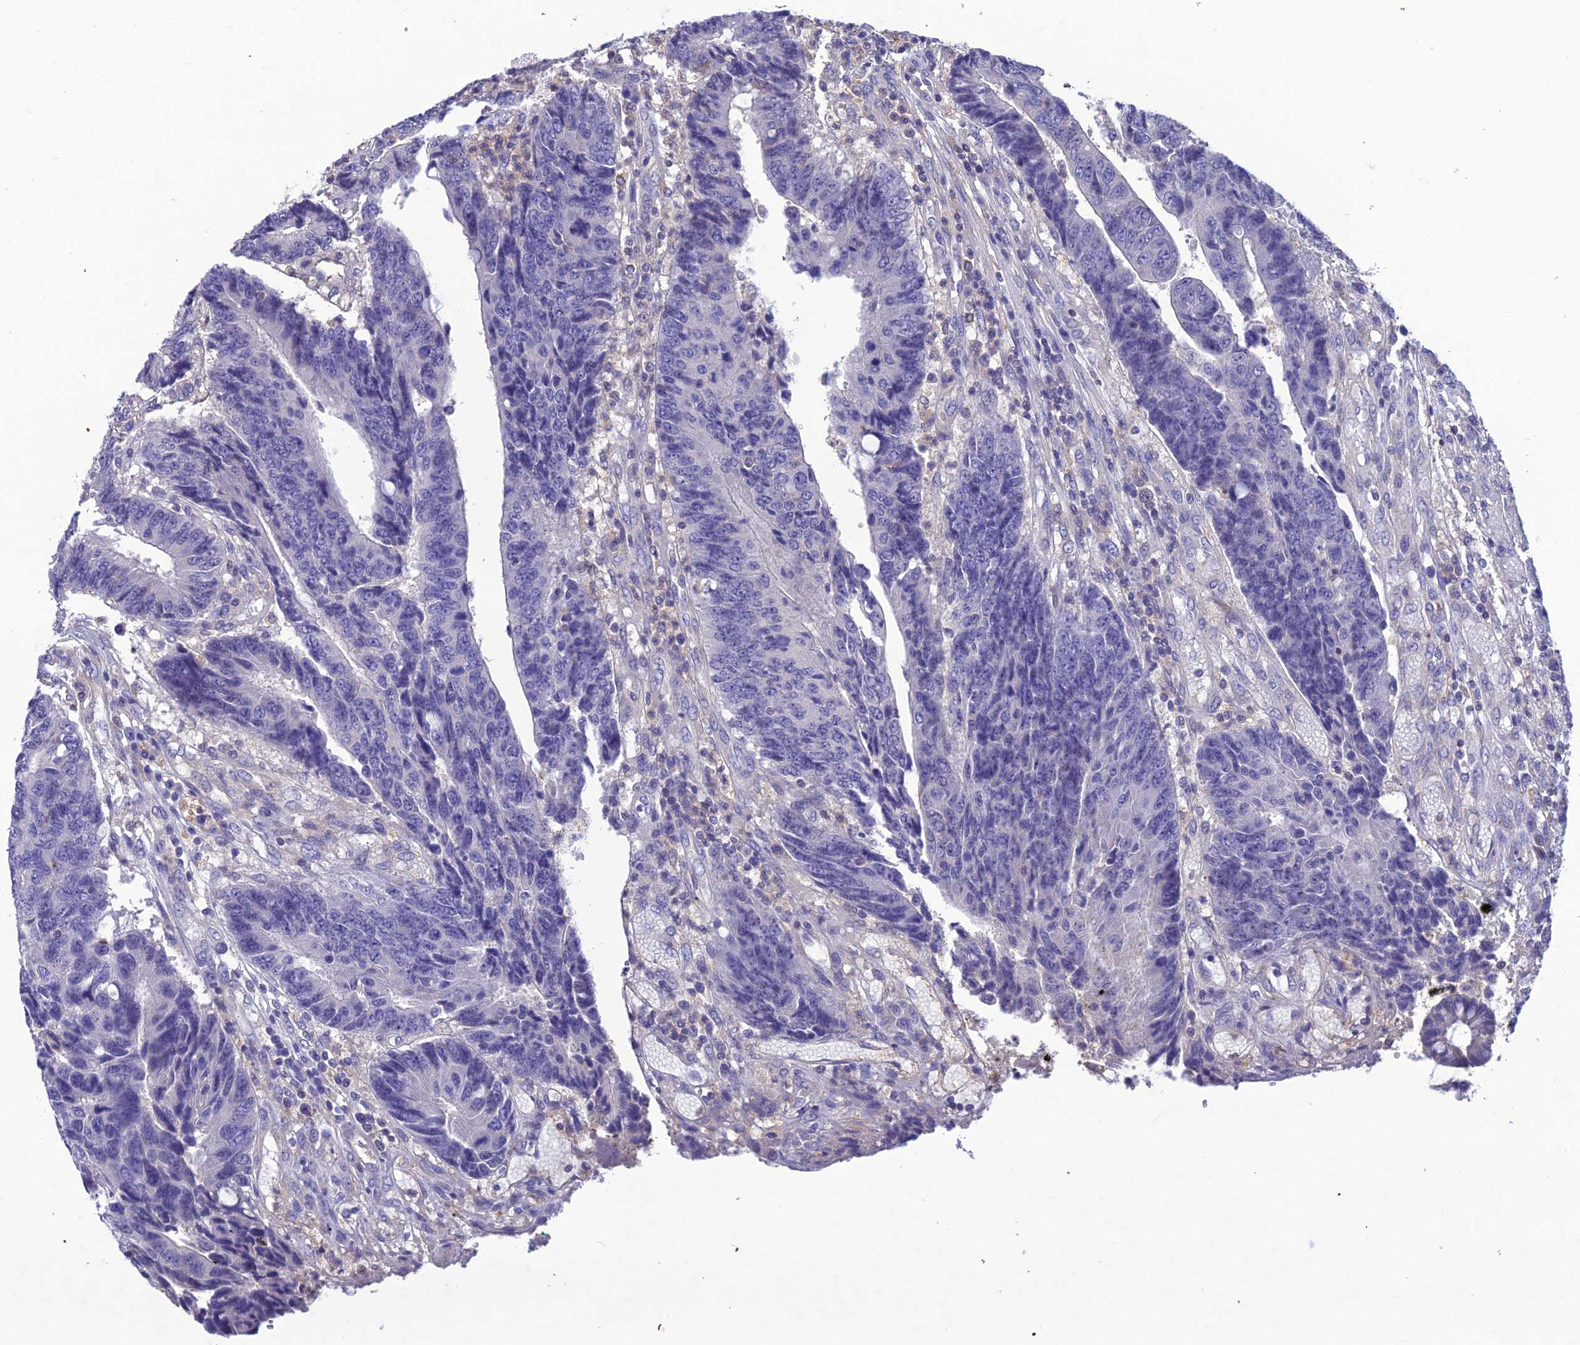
{"staining": {"intensity": "negative", "quantity": "none", "location": "none"}, "tissue": "colorectal cancer", "cell_type": "Tumor cells", "image_type": "cancer", "snomed": [{"axis": "morphology", "description": "Adenocarcinoma, NOS"}, {"axis": "topography", "description": "Rectum"}], "caption": "The image reveals no staining of tumor cells in colorectal adenocarcinoma.", "gene": "SNX24", "patient": {"sex": "male", "age": 84}}